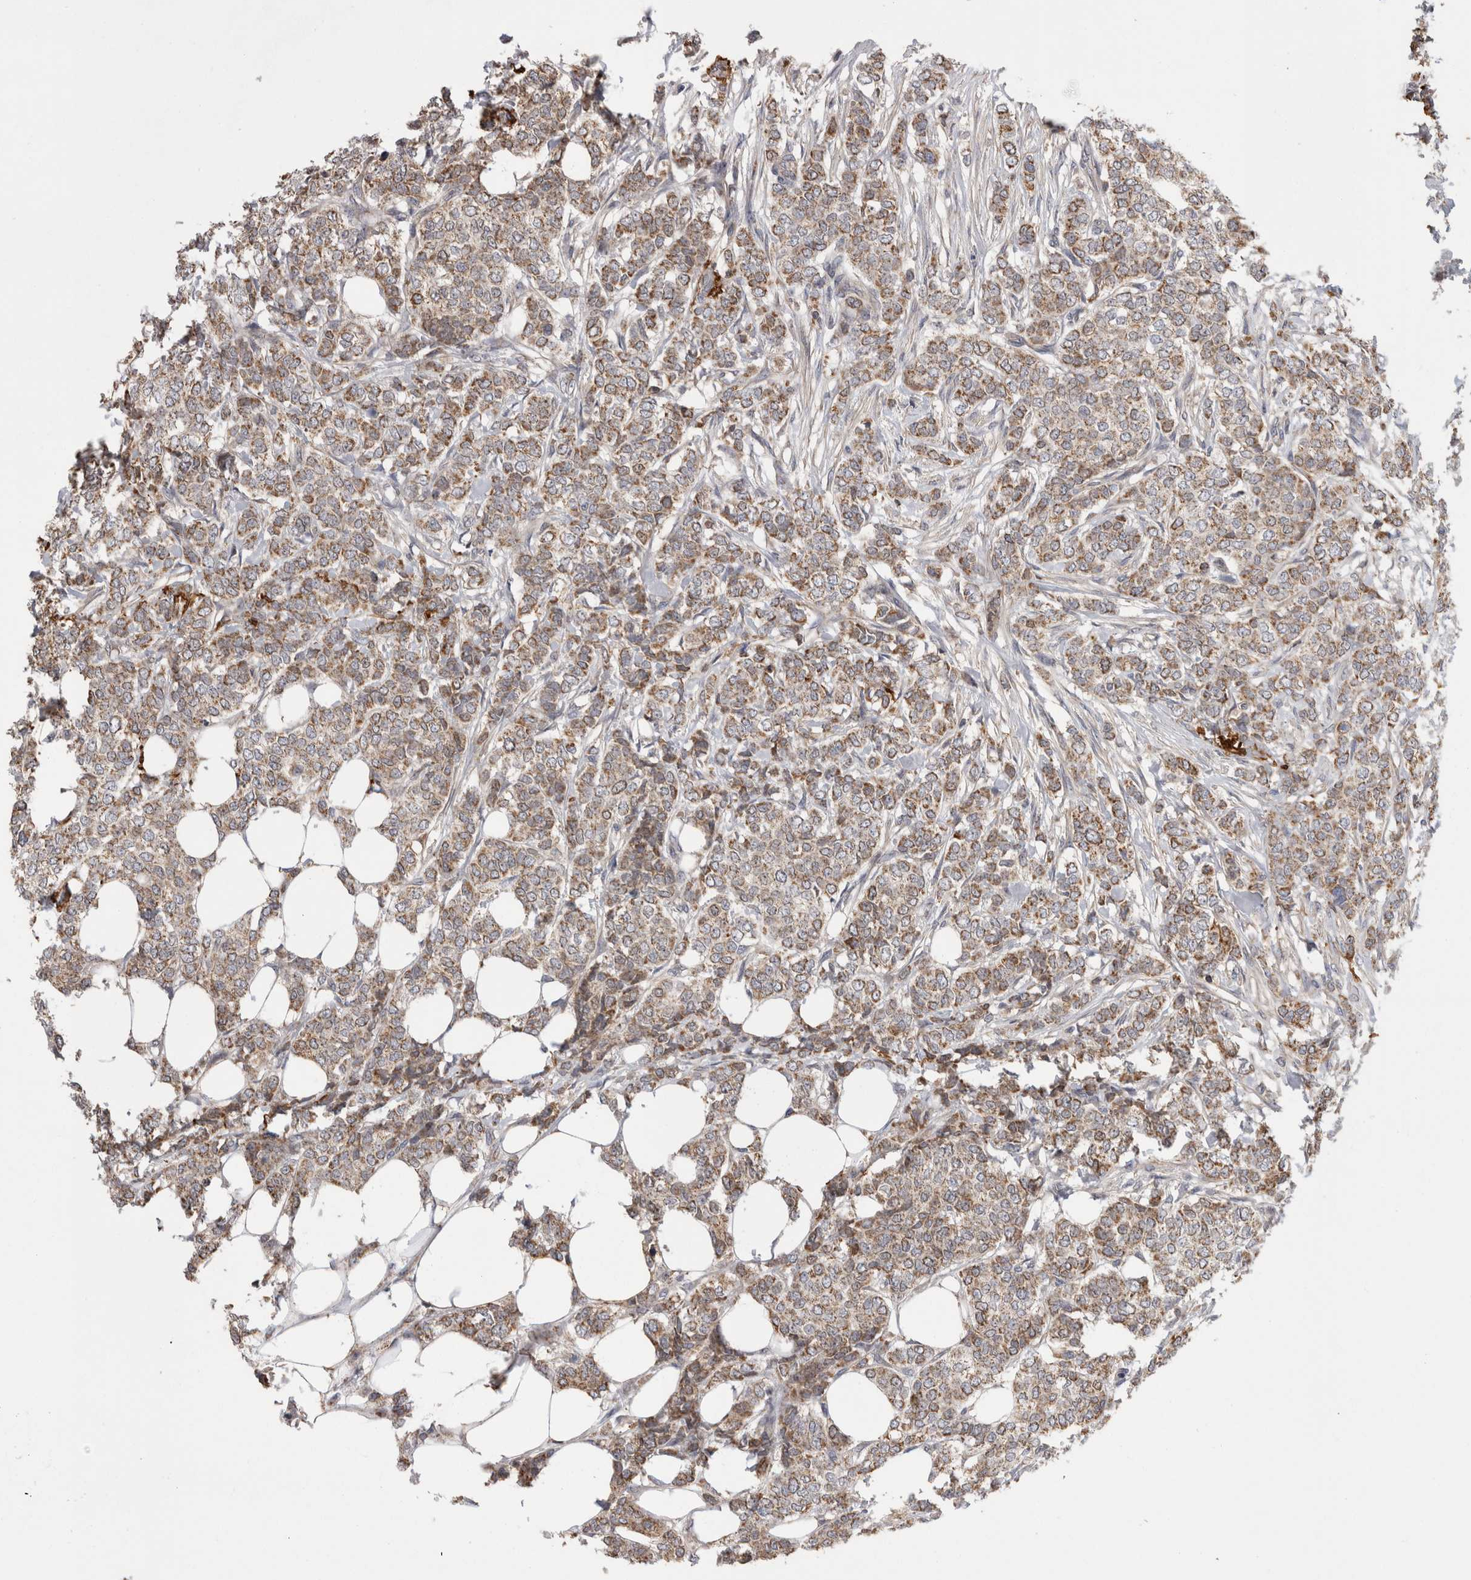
{"staining": {"intensity": "weak", "quantity": ">75%", "location": "cytoplasmic/membranous"}, "tissue": "breast cancer", "cell_type": "Tumor cells", "image_type": "cancer", "snomed": [{"axis": "morphology", "description": "Lobular carcinoma"}, {"axis": "topography", "description": "Skin"}, {"axis": "topography", "description": "Breast"}], "caption": "Immunohistochemistry (IHC) (DAB) staining of breast cancer shows weak cytoplasmic/membranous protein positivity in approximately >75% of tumor cells.", "gene": "DARS2", "patient": {"sex": "female", "age": 46}}